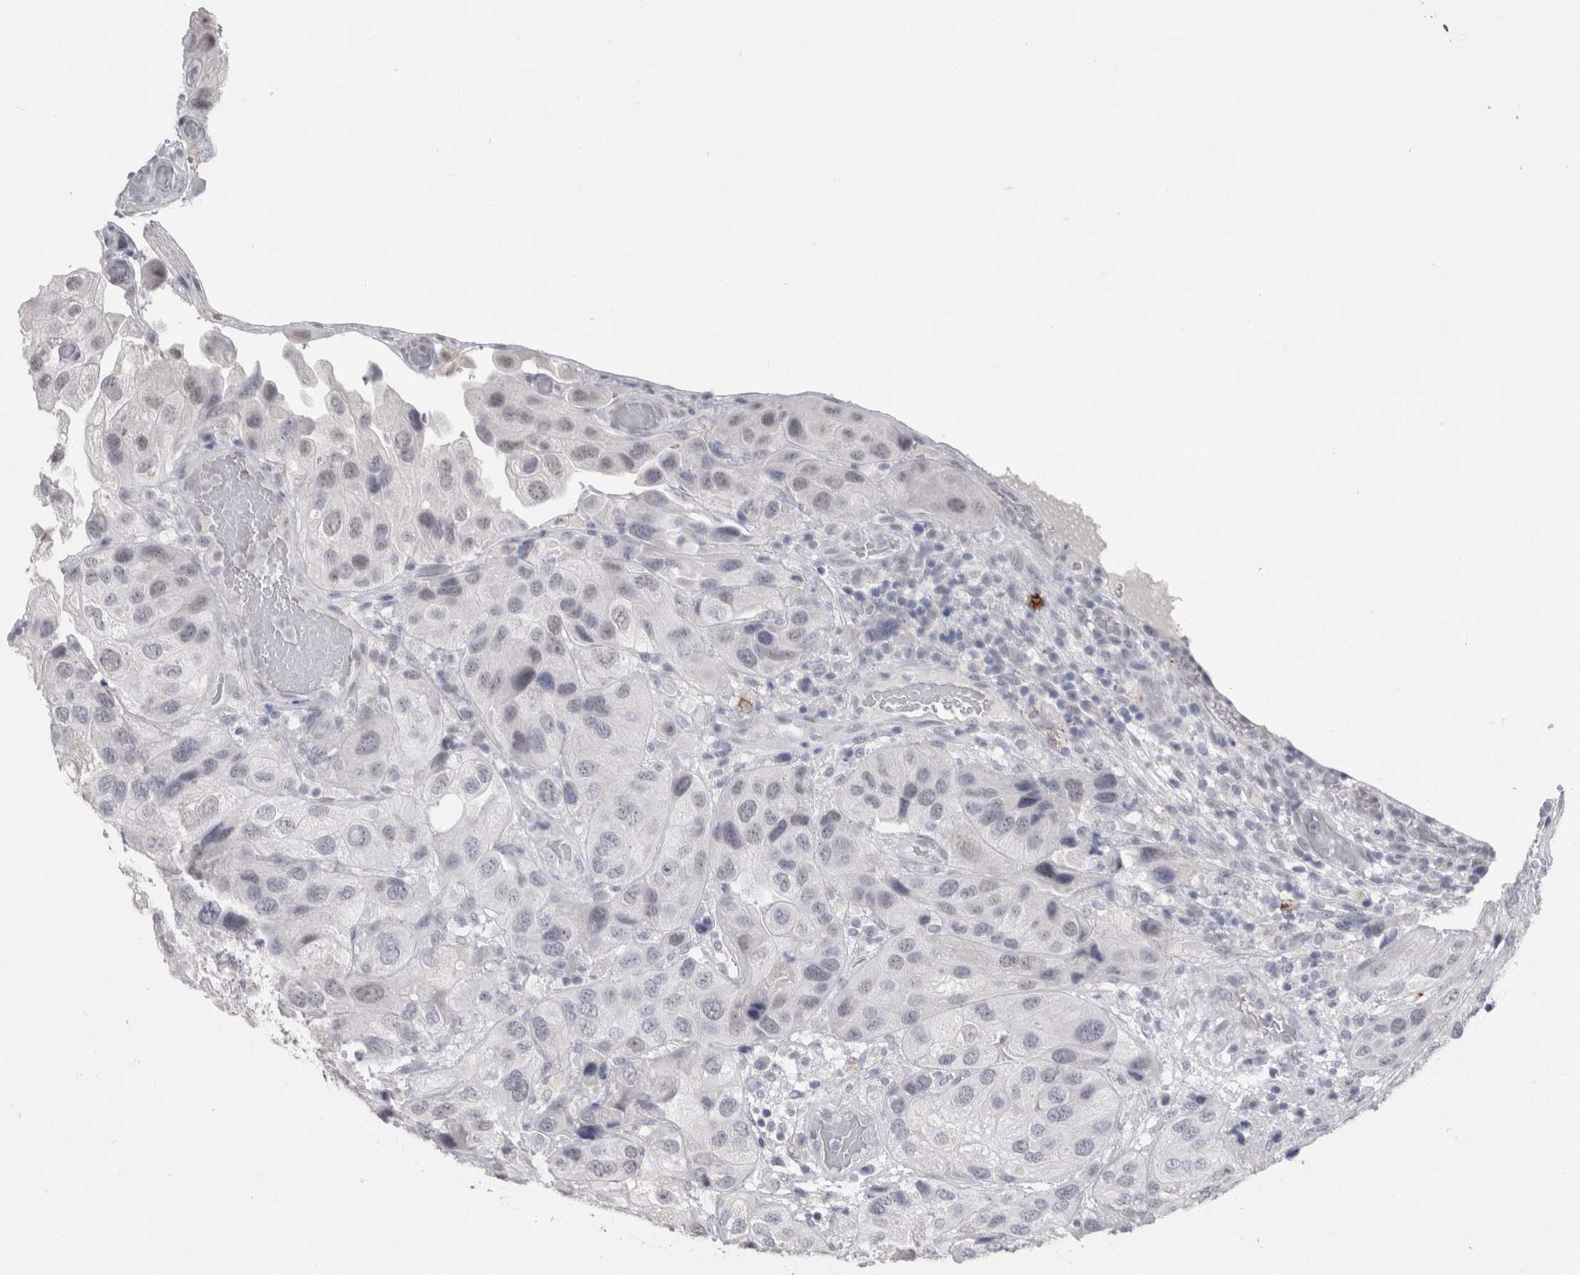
{"staining": {"intensity": "negative", "quantity": "none", "location": "none"}, "tissue": "urothelial cancer", "cell_type": "Tumor cells", "image_type": "cancer", "snomed": [{"axis": "morphology", "description": "Urothelial carcinoma, High grade"}, {"axis": "topography", "description": "Urinary bladder"}], "caption": "The histopathology image displays no staining of tumor cells in high-grade urothelial carcinoma.", "gene": "CDH17", "patient": {"sex": "female", "age": 64}}